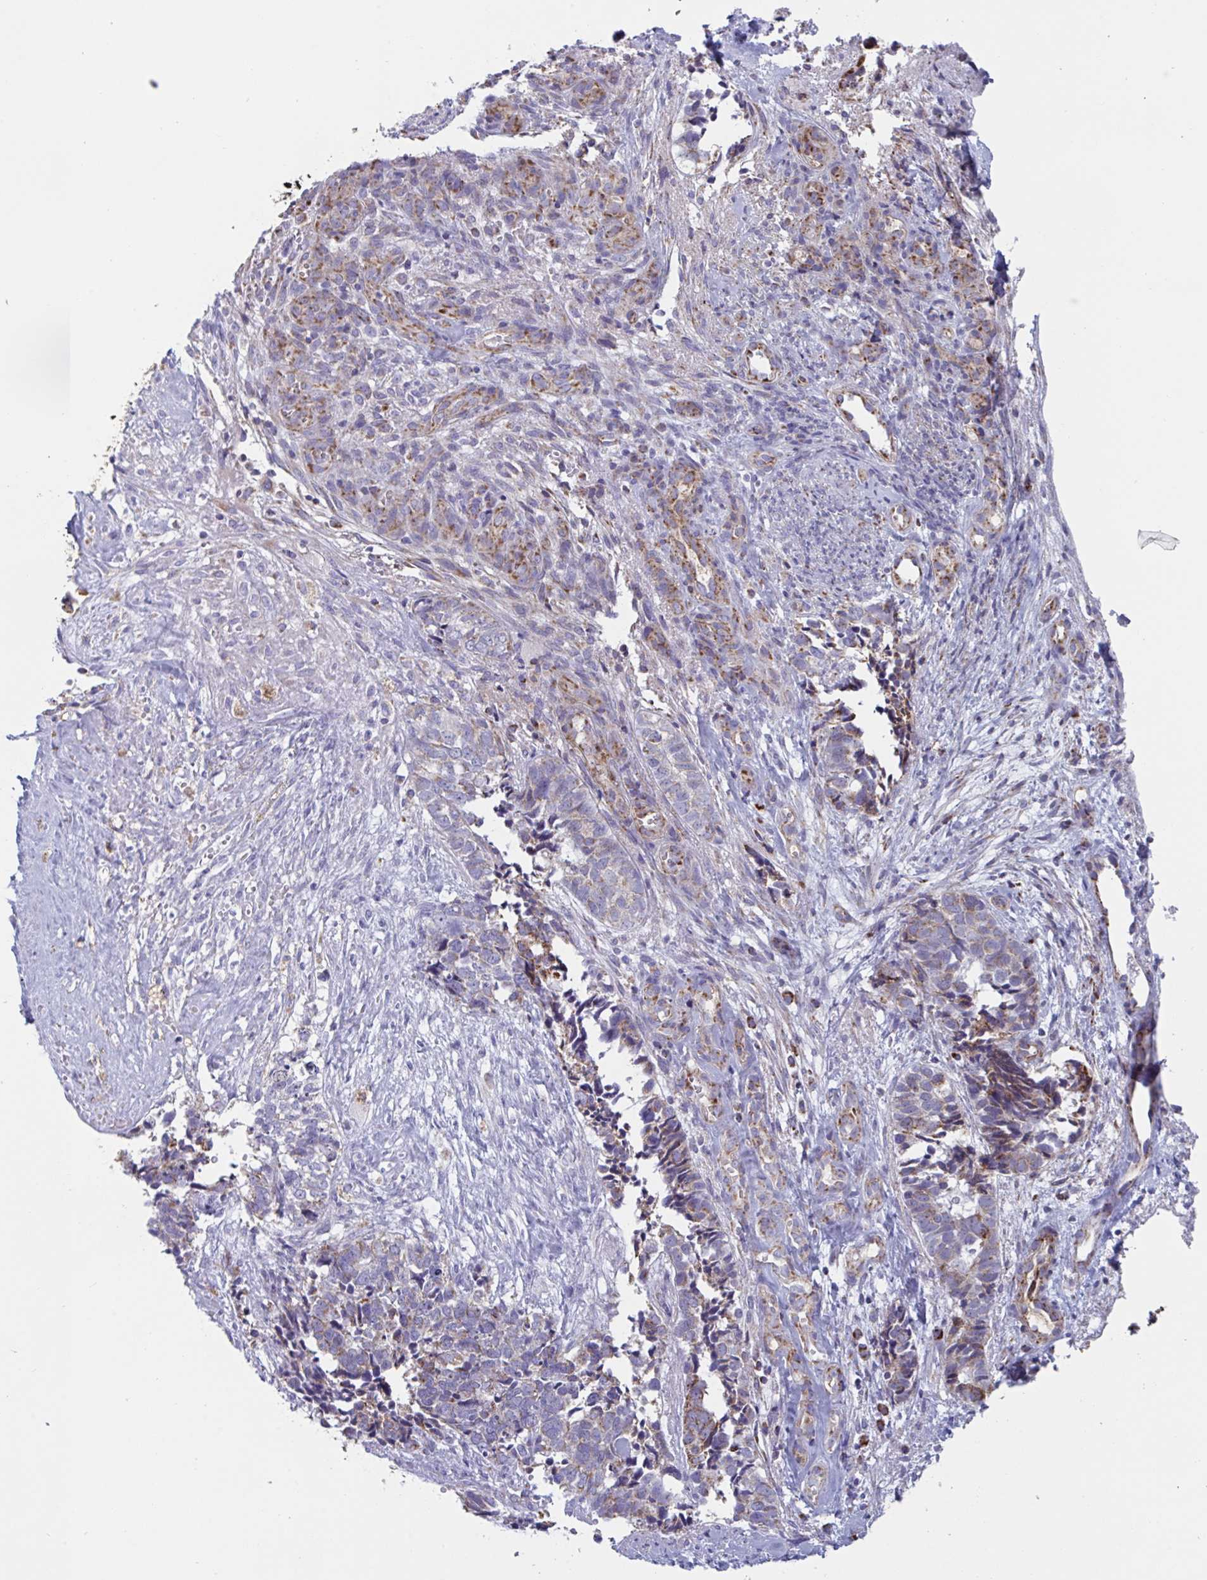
{"staining": {"intensity": "strong", "quantity": "25%-75%", "location": "cytoplasmic/membranous"}, "tissue": "cervical cancer", "cell_type": "Tumor cells", "image_type": "cancer", "snomed": [{"axis": "morphology", "description": "Squamous cell carcinoma, NOS"}, {"axis": "topography", "description": "Cervix"}], "caption": "Squamous cell carcinoma (cervical) stained for a protein exhibits strong cytoplasmic/membranous positivity in tumor cells.", "gene": "BCAT2", "patient": {"sex": "female", "age": 63}}